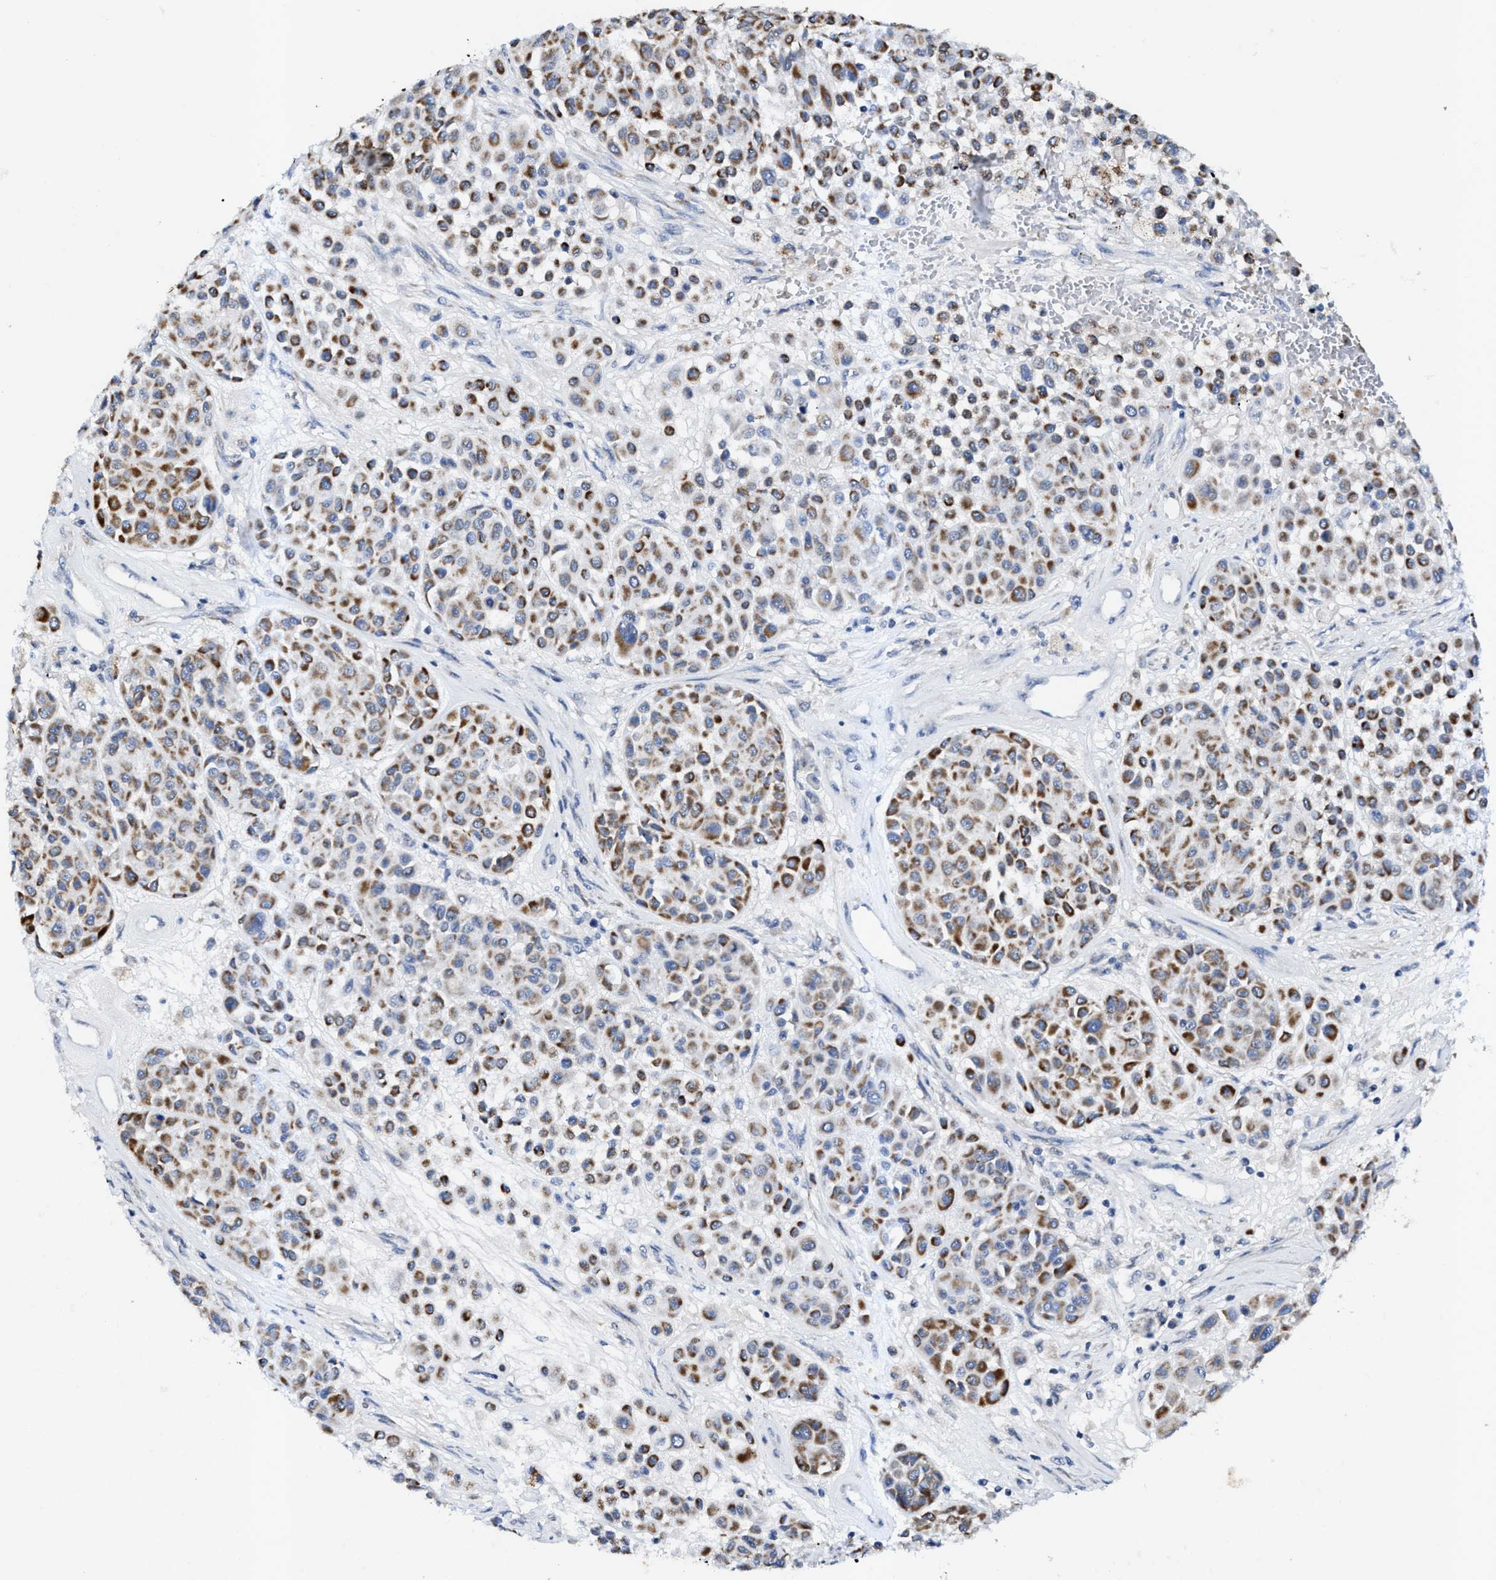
{"staining": {"intensity": "strong", "quantity": "25%-75%", "location": "cytoplasmic/membranous"}, "tissue": "melanoma", "cell_type": "Tumor cells", "image_type": "cancer", "snomed": [{"axis": "morphology", "description": "Malignant melanoma, Metastatic site"}, {"axis": "topography", "description": "Soft tissue"}], "caption": "Malignant melanoma (metastatic site) was stained to show a protein in brown. There is high levels of strong cytoplasmic/membranous staining in about 25%-75% of tumor cells.", "gene": "JAG1", "patient": {"sex": "male", "age": 41}}